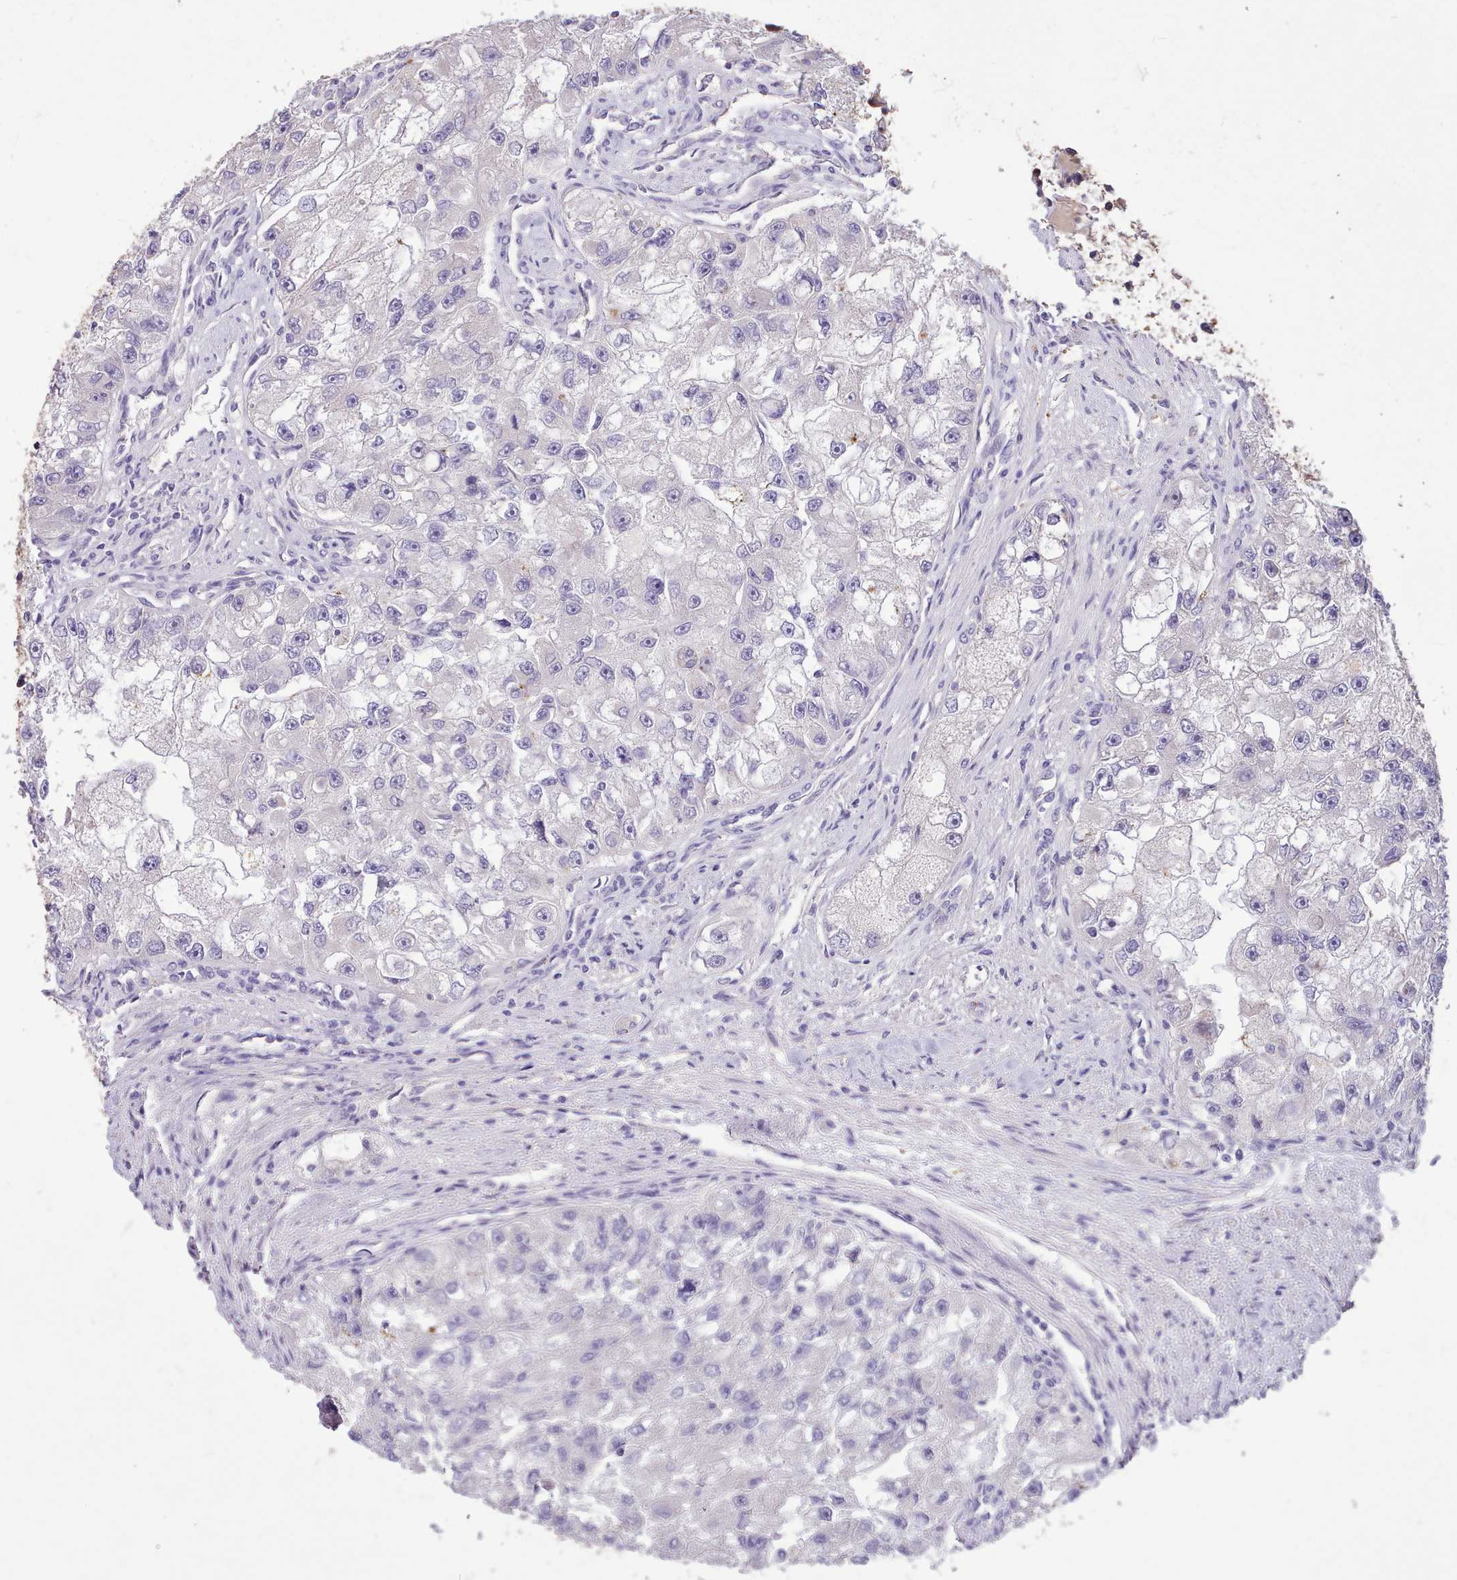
{"staining": {"intensity": "negative", "quantity": "none", "location": "none"}, "tissue": "renal cancer", "cell_type": "Tumor cells", "image_type": "cancer", "snomed": [{"axis": "morphology", "description": "Adenocarcinoma, NOS"}, {"axis": "topography", "description": "Kidney"}], "caption": "Photomicrograph shows no significant protein expression in tumor cells of renal adenocarcinoma. (IHC, brightfield microscopy, high magnification).", "gene": "ZNF607", "patient": {"sex": "male", "age": 63}}